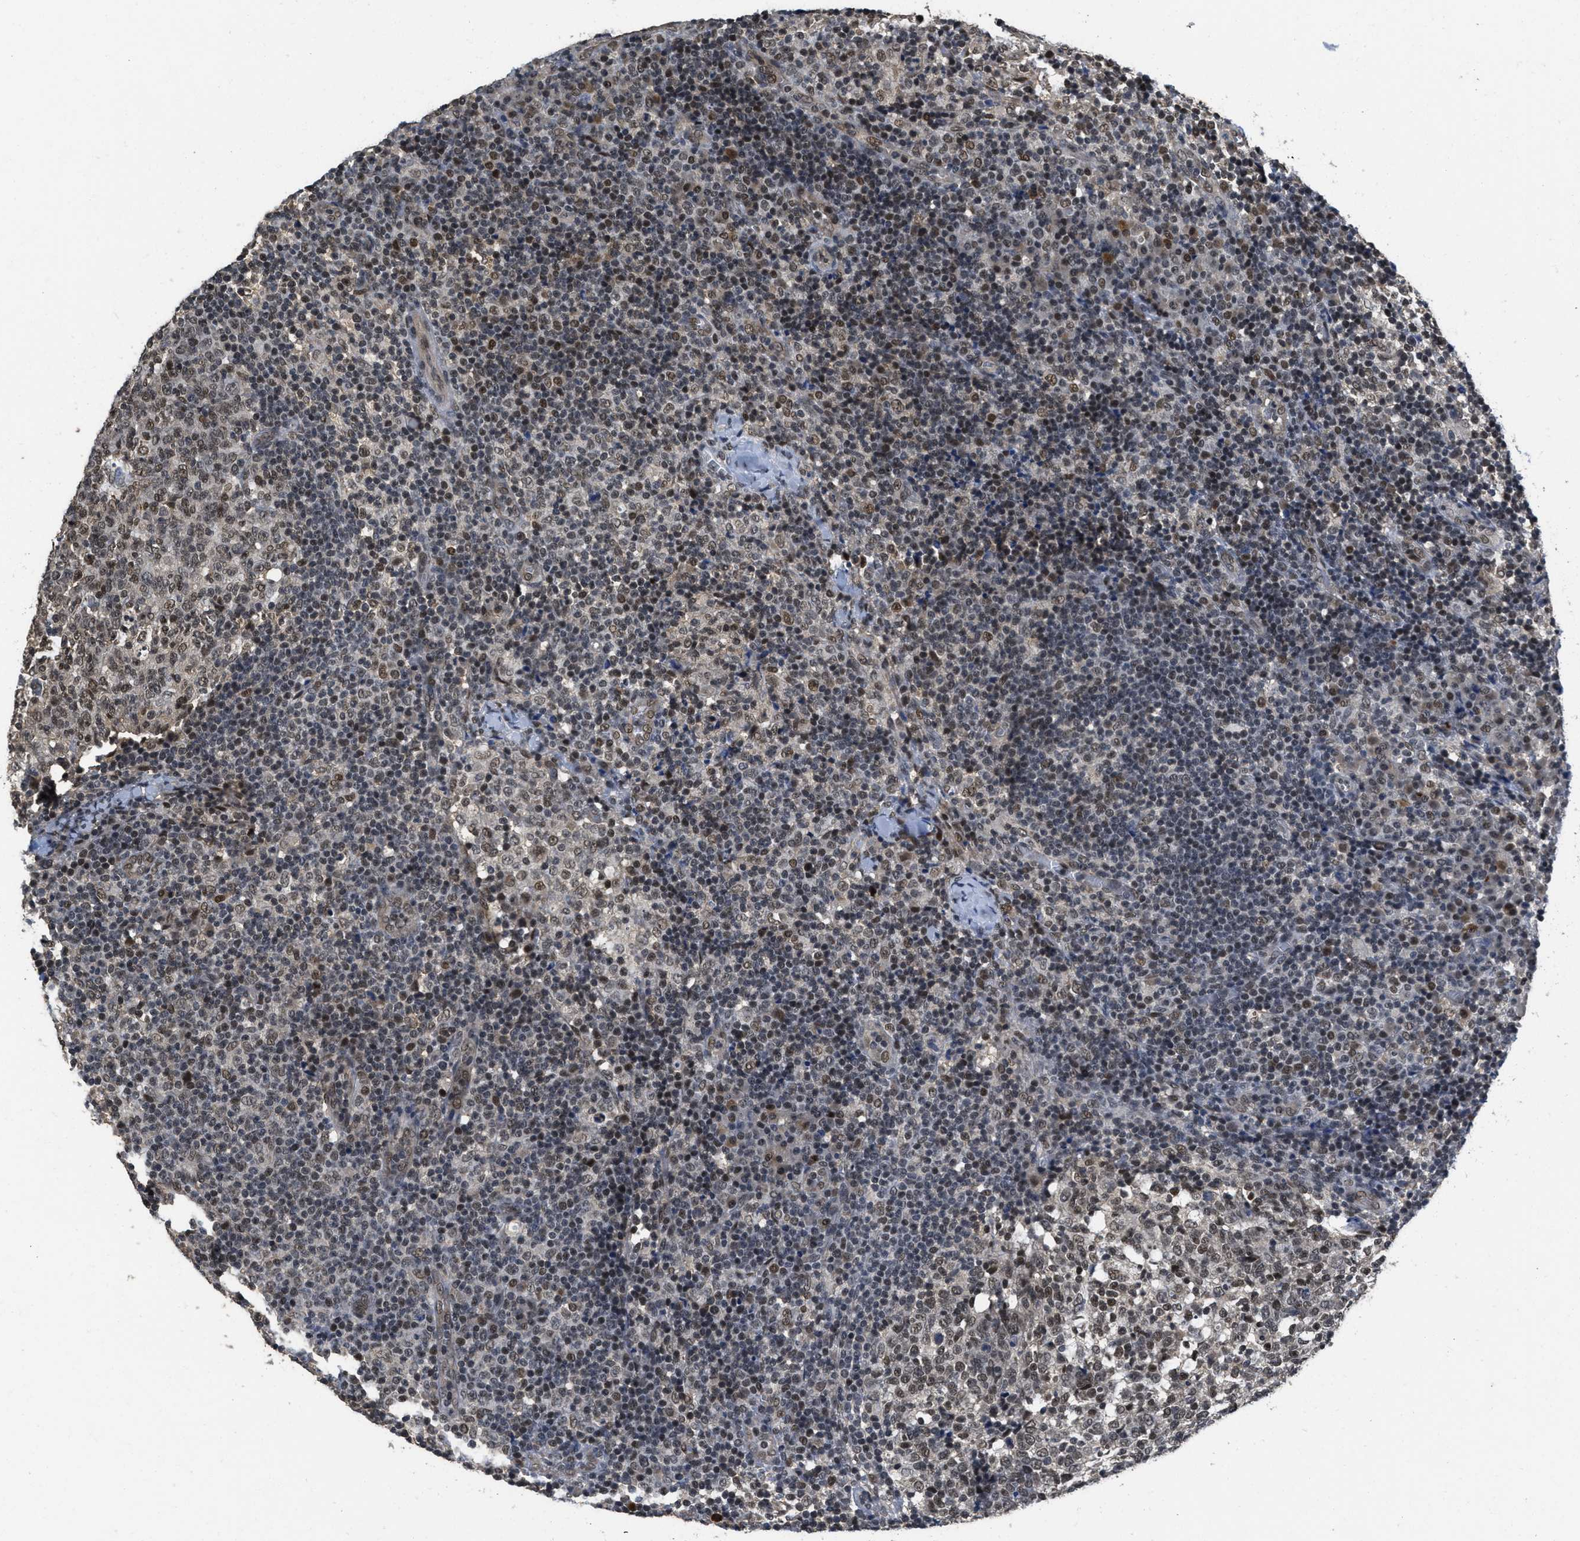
{"staining": {"intensity": "moderate", "quantity": ">75%", "location": "cytoplasmic/membranous"}, "tissue": "lymph node", "cell_type": "Germinal center cells", "image_type": "normal", "snomed": [{"axis": "morphology", "description": "Normal tissue, NOS"}, {"axis": "morphology", "description": "Inflammation, NOS"}, {"axis": "topography", "description": "Lymph node"}], "caption": "An immunohistochemistry (IHC) photomicrograph of normal tissue is shown. Protein staining in brown shows moderate cytoplasmic/membranous positivity in lymph node within germinal center cells. The protein of interest is shown in brown color, while the nuclei are stained blue.", "gene": "CUL4B", "patient": {"sex": "male", "age": 55}}